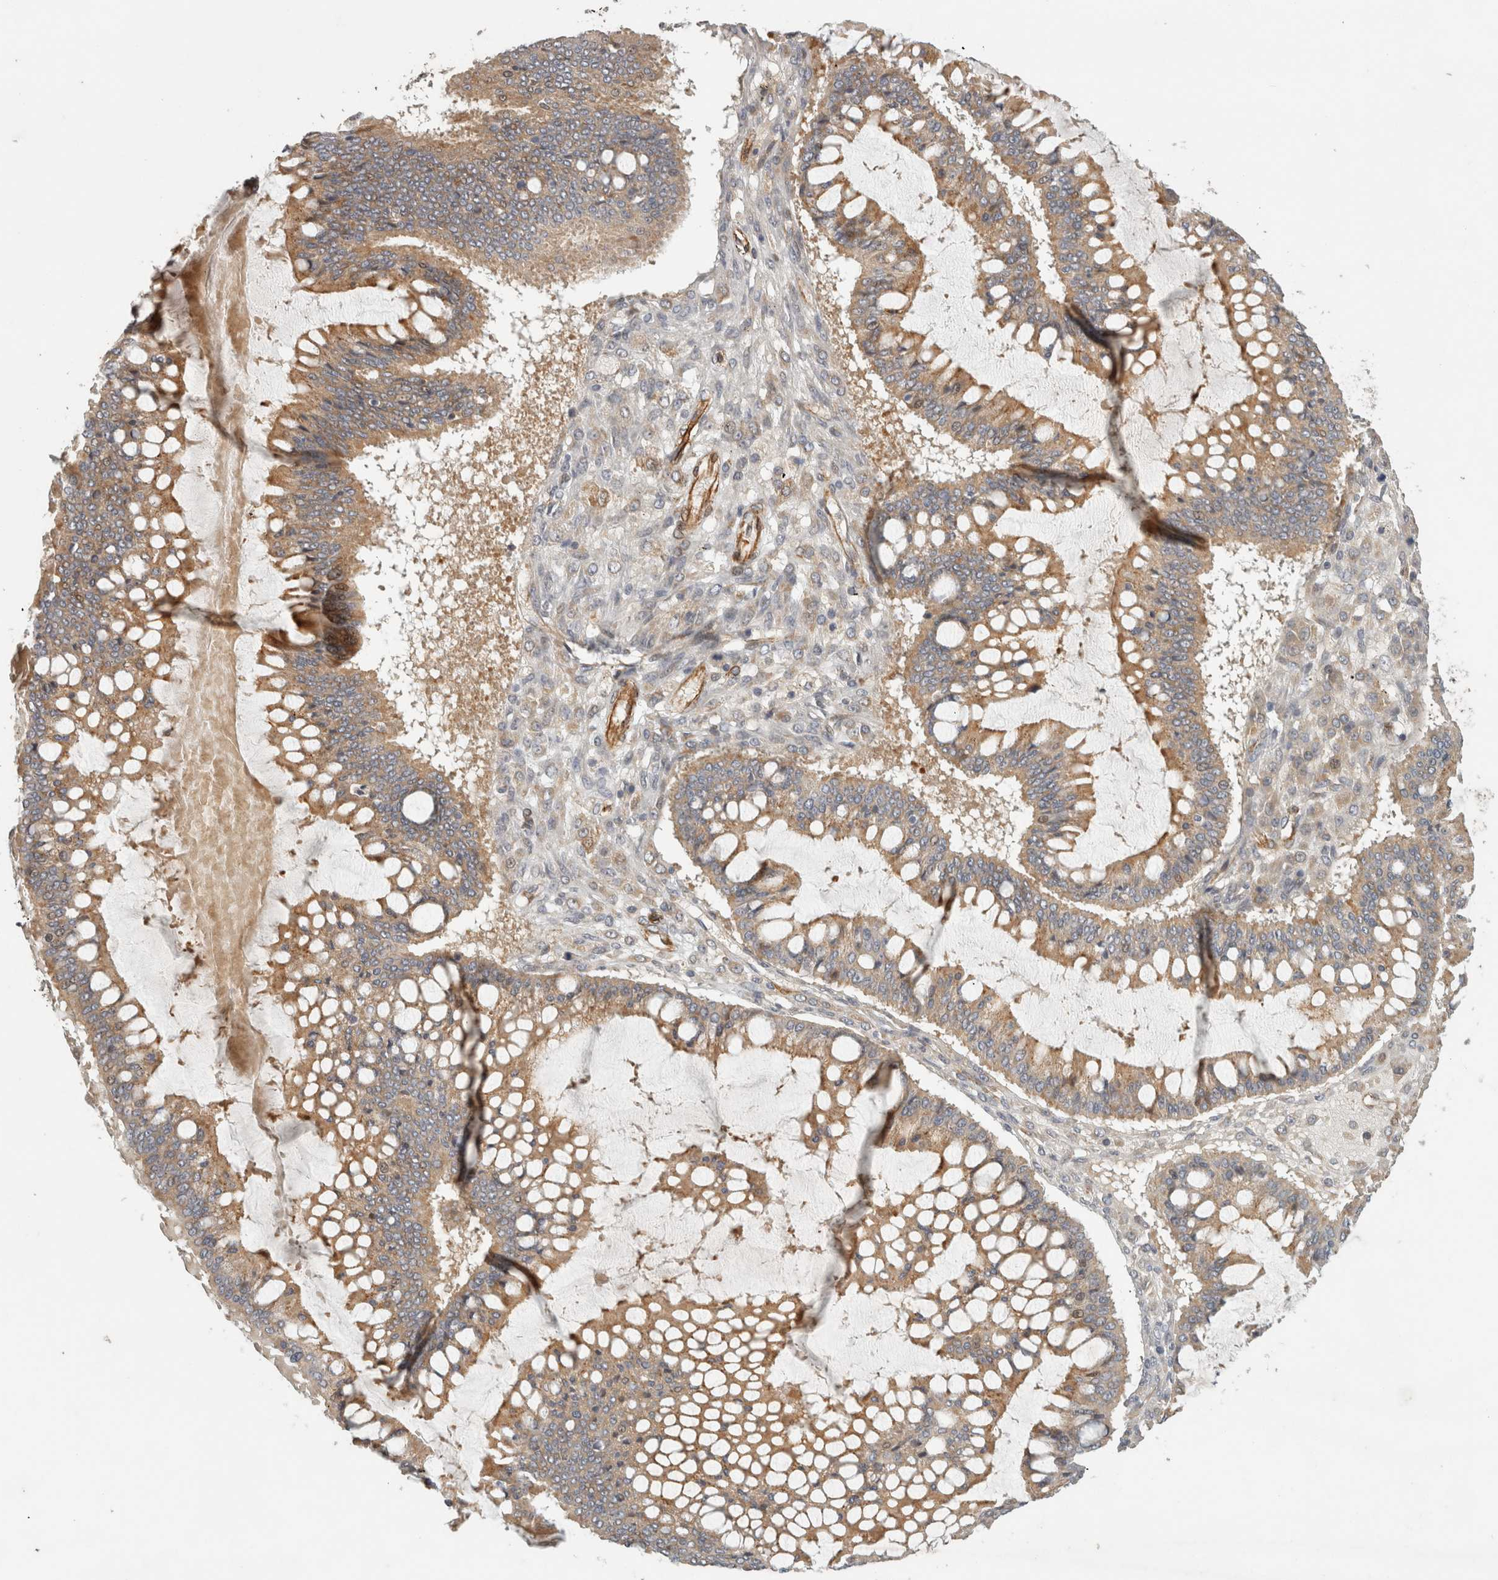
{"staining": {"intensity": "moderate", "quantity": ">75%", "location": "cytoplasmic/membranous"}, "tissue": "ovarian cancer", "cell_type": "Tumor cells", "image_type": "cancer", "snomed": [{"axis": "morphology", "description": "Cystadenocarcinoma, mucinous, NOS"}, {"axis": "topography", "description": "Ovary"}], "caption": "High-magnification brightfield microscopy of ovarian cancer (mucinous cystadenocarcinoma) stained with DAB (3,3'-diaminobenzidine) (brown) and counterstained with hematoxylin (blue). tumor cells exhibit moderate cytoplasmic/membranous expression is seen in about>75% of cells. The staining is performed using DAB (3,3'-diaminobenzidine) brown chromogen to label protein expression. The nuclei are counter-stained blue using hematoxylin.", "gene": "SIPA1L2", "patient": {"sex": "female", "age": 73}}